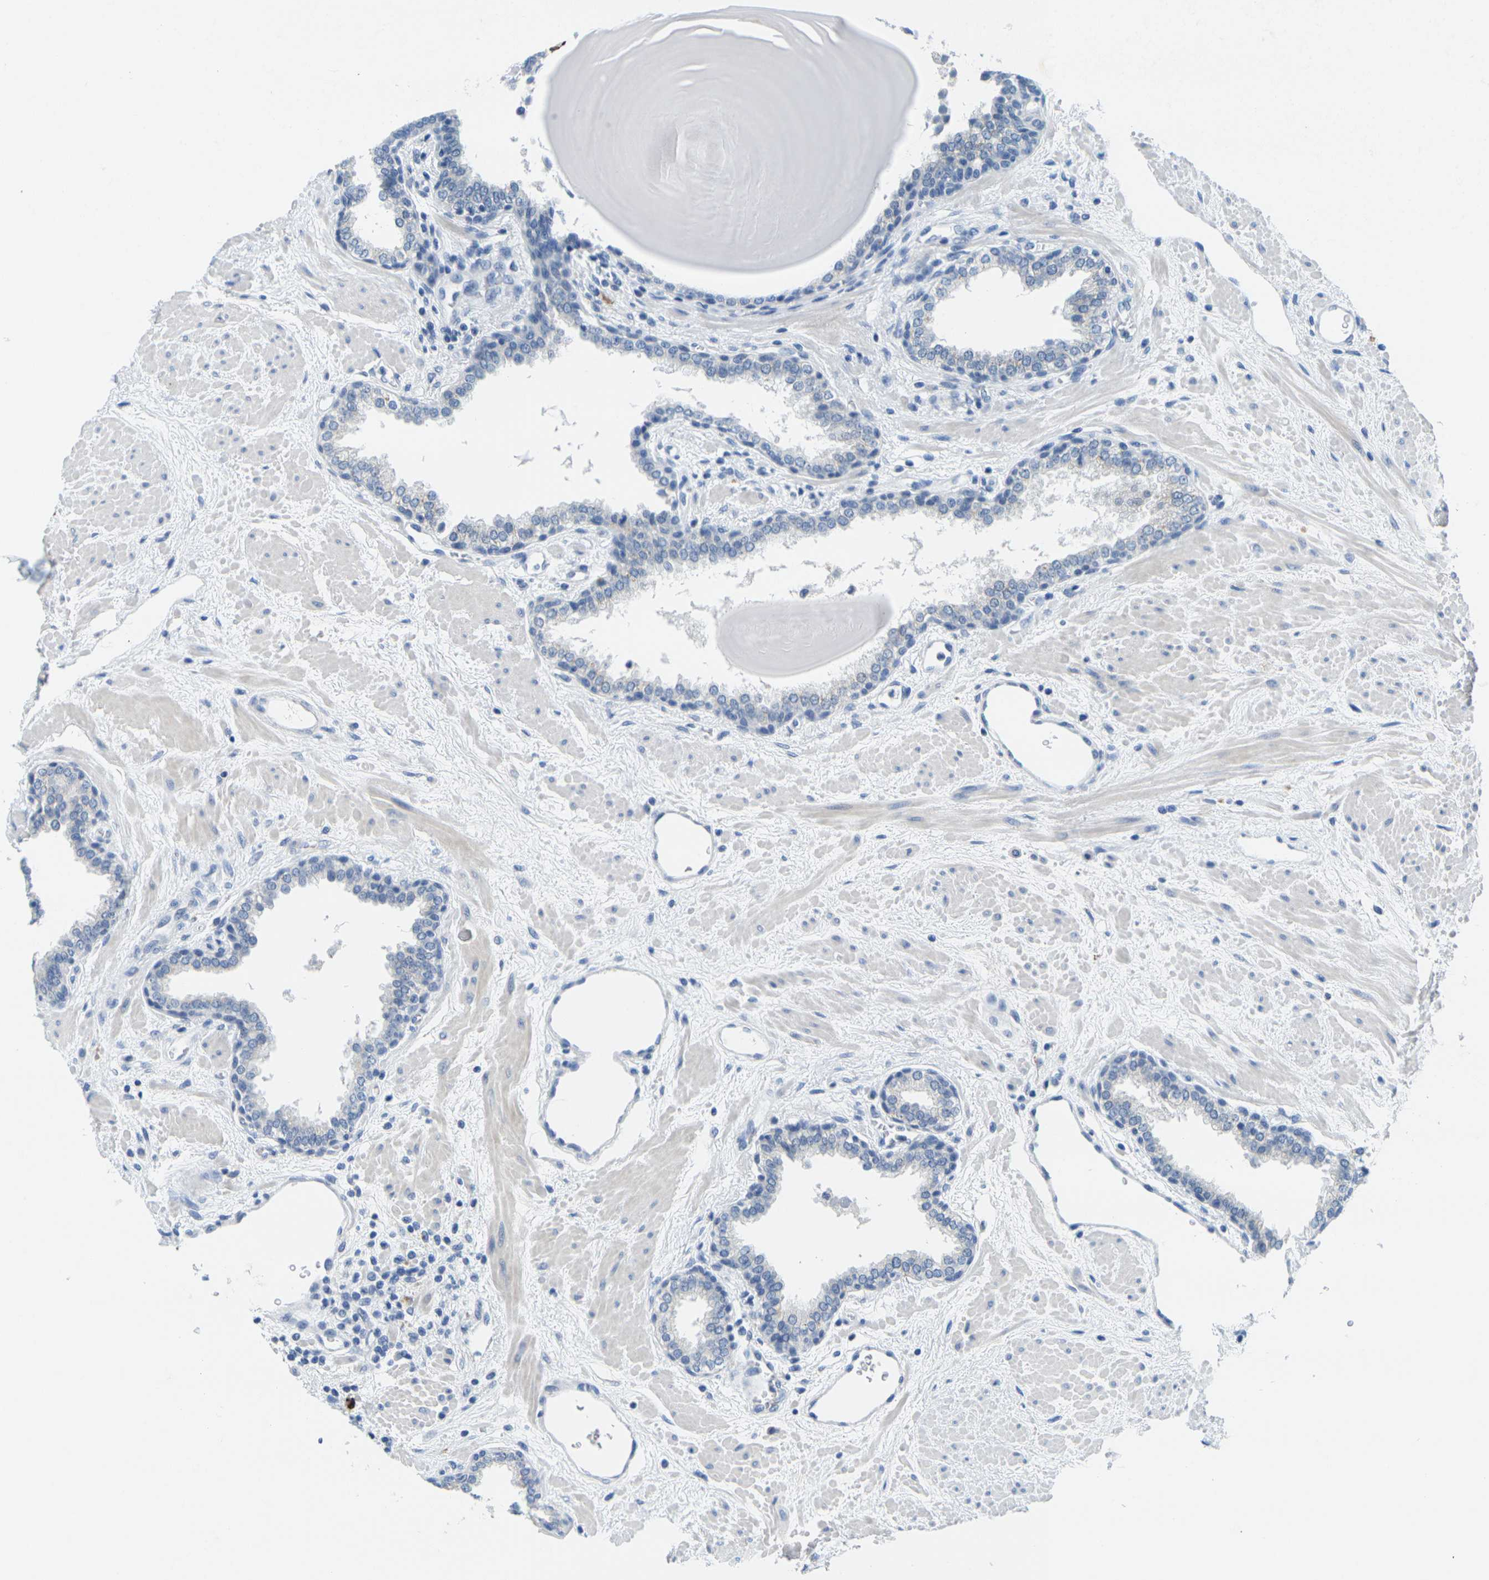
{"staining": {"intensity": "negative", "quantity": "none", "location": "none"}, "tissue": "prostate", "cell_type": "Glandular cells", "image_type": "normal", "snomed": [{"axis": "morphology", "description": "Normal tissue, NOS"}, {"axis": "topography", "description": "Prostate"}], "caption": "Immunohistochemical staining of benign human prostate shows no significant expression in glandular cells.", "gene": "GPR15", "patient": {"sex": "male", "age": 51}}